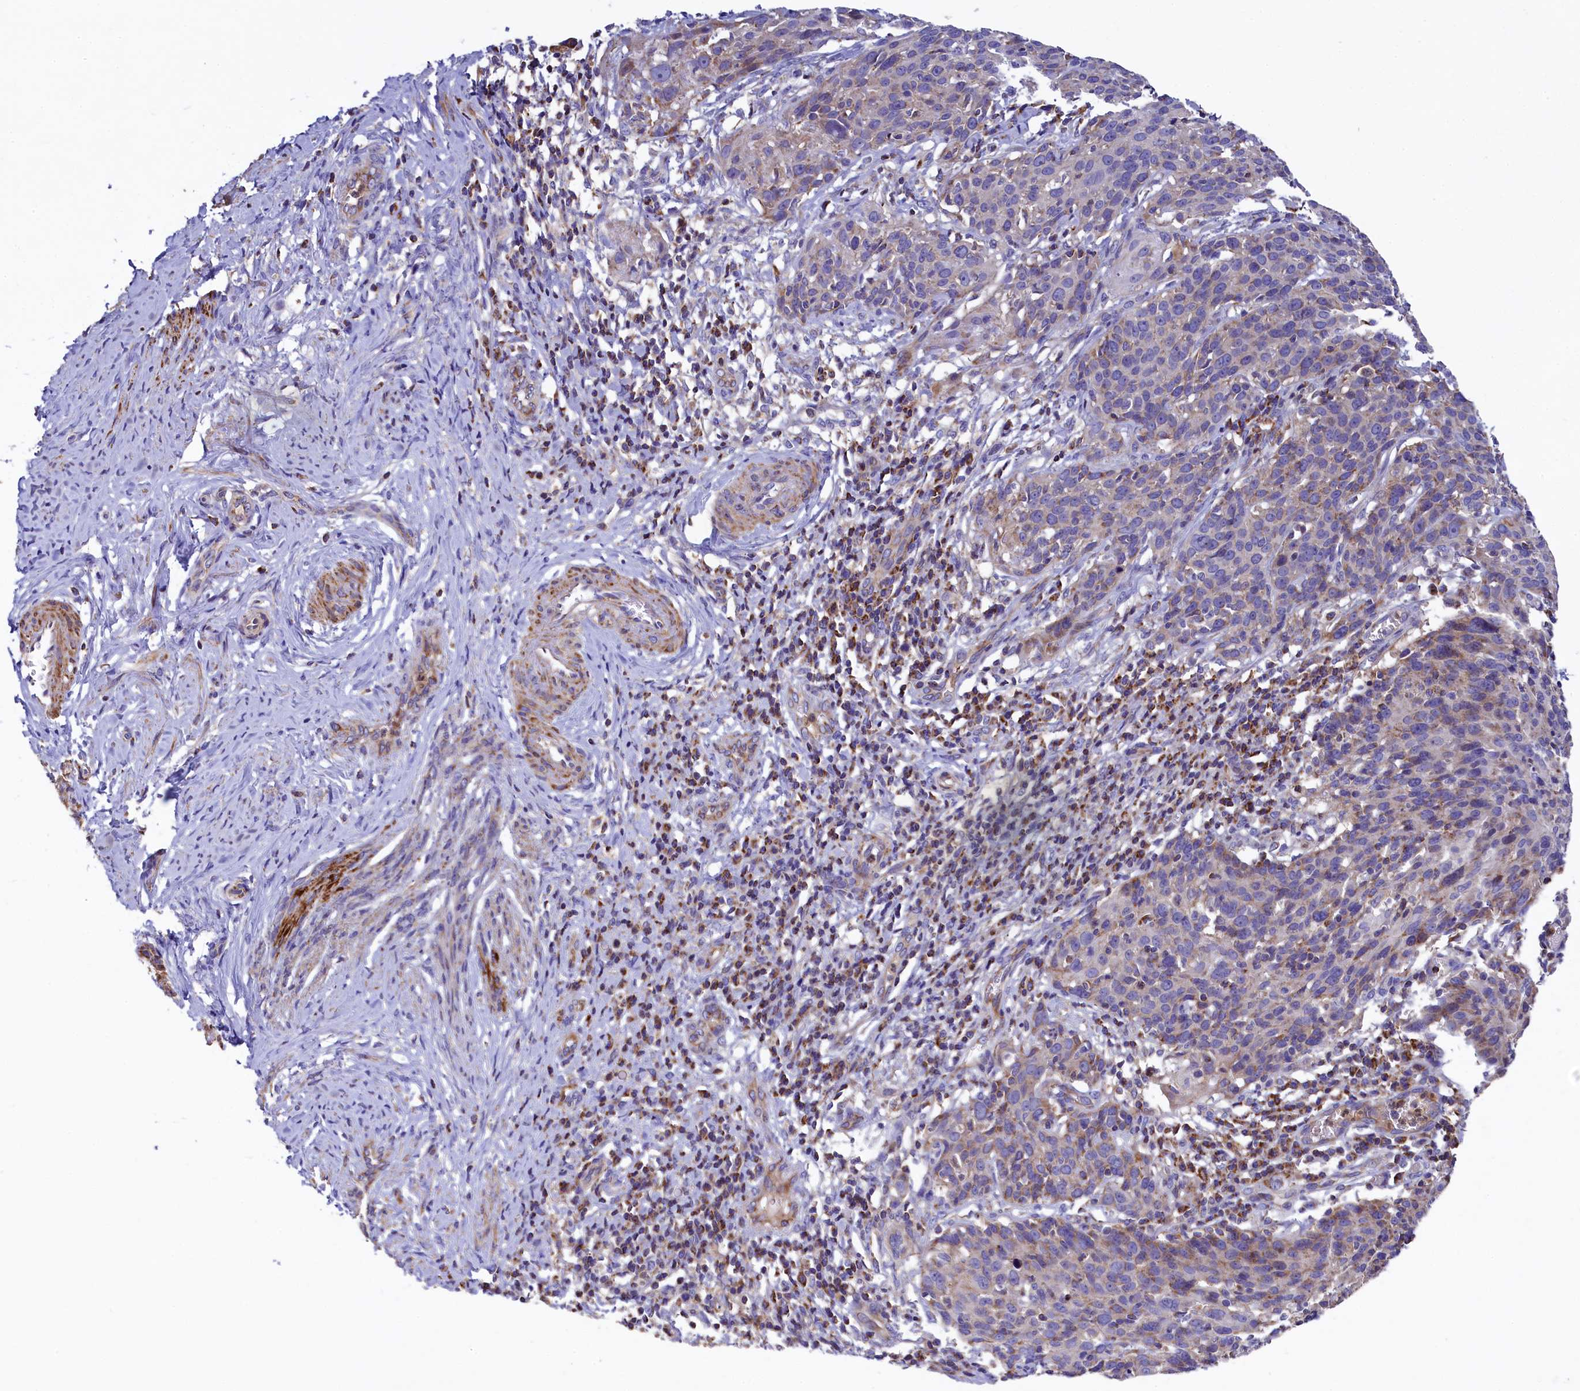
{"staining": {"intensity": "weak", "quantity": "<25%", "location": "cytoplasmic/membranous"}, "tissue": "cervical cancer", "cell_type": "Tumor cells", "image_type": "cancer", "snomed": [{"axis": "morphology", "description": "Squamous cell carcinoma, NOS"}, {"axis": "topography", "description": "Cervix"}], "caption": "Immunohistochemistry (IHC) of cervical squamous cell carcinoma shows no staining in tumor cells. (Stains: DAB (3,3'-diaminobenzidine) IHC with hematoxylin counter stain, Microscopy: brightfield microscopy at high magnification).", "gene": "CLYBL", "patient": {"sex": "female", "age": 50}}